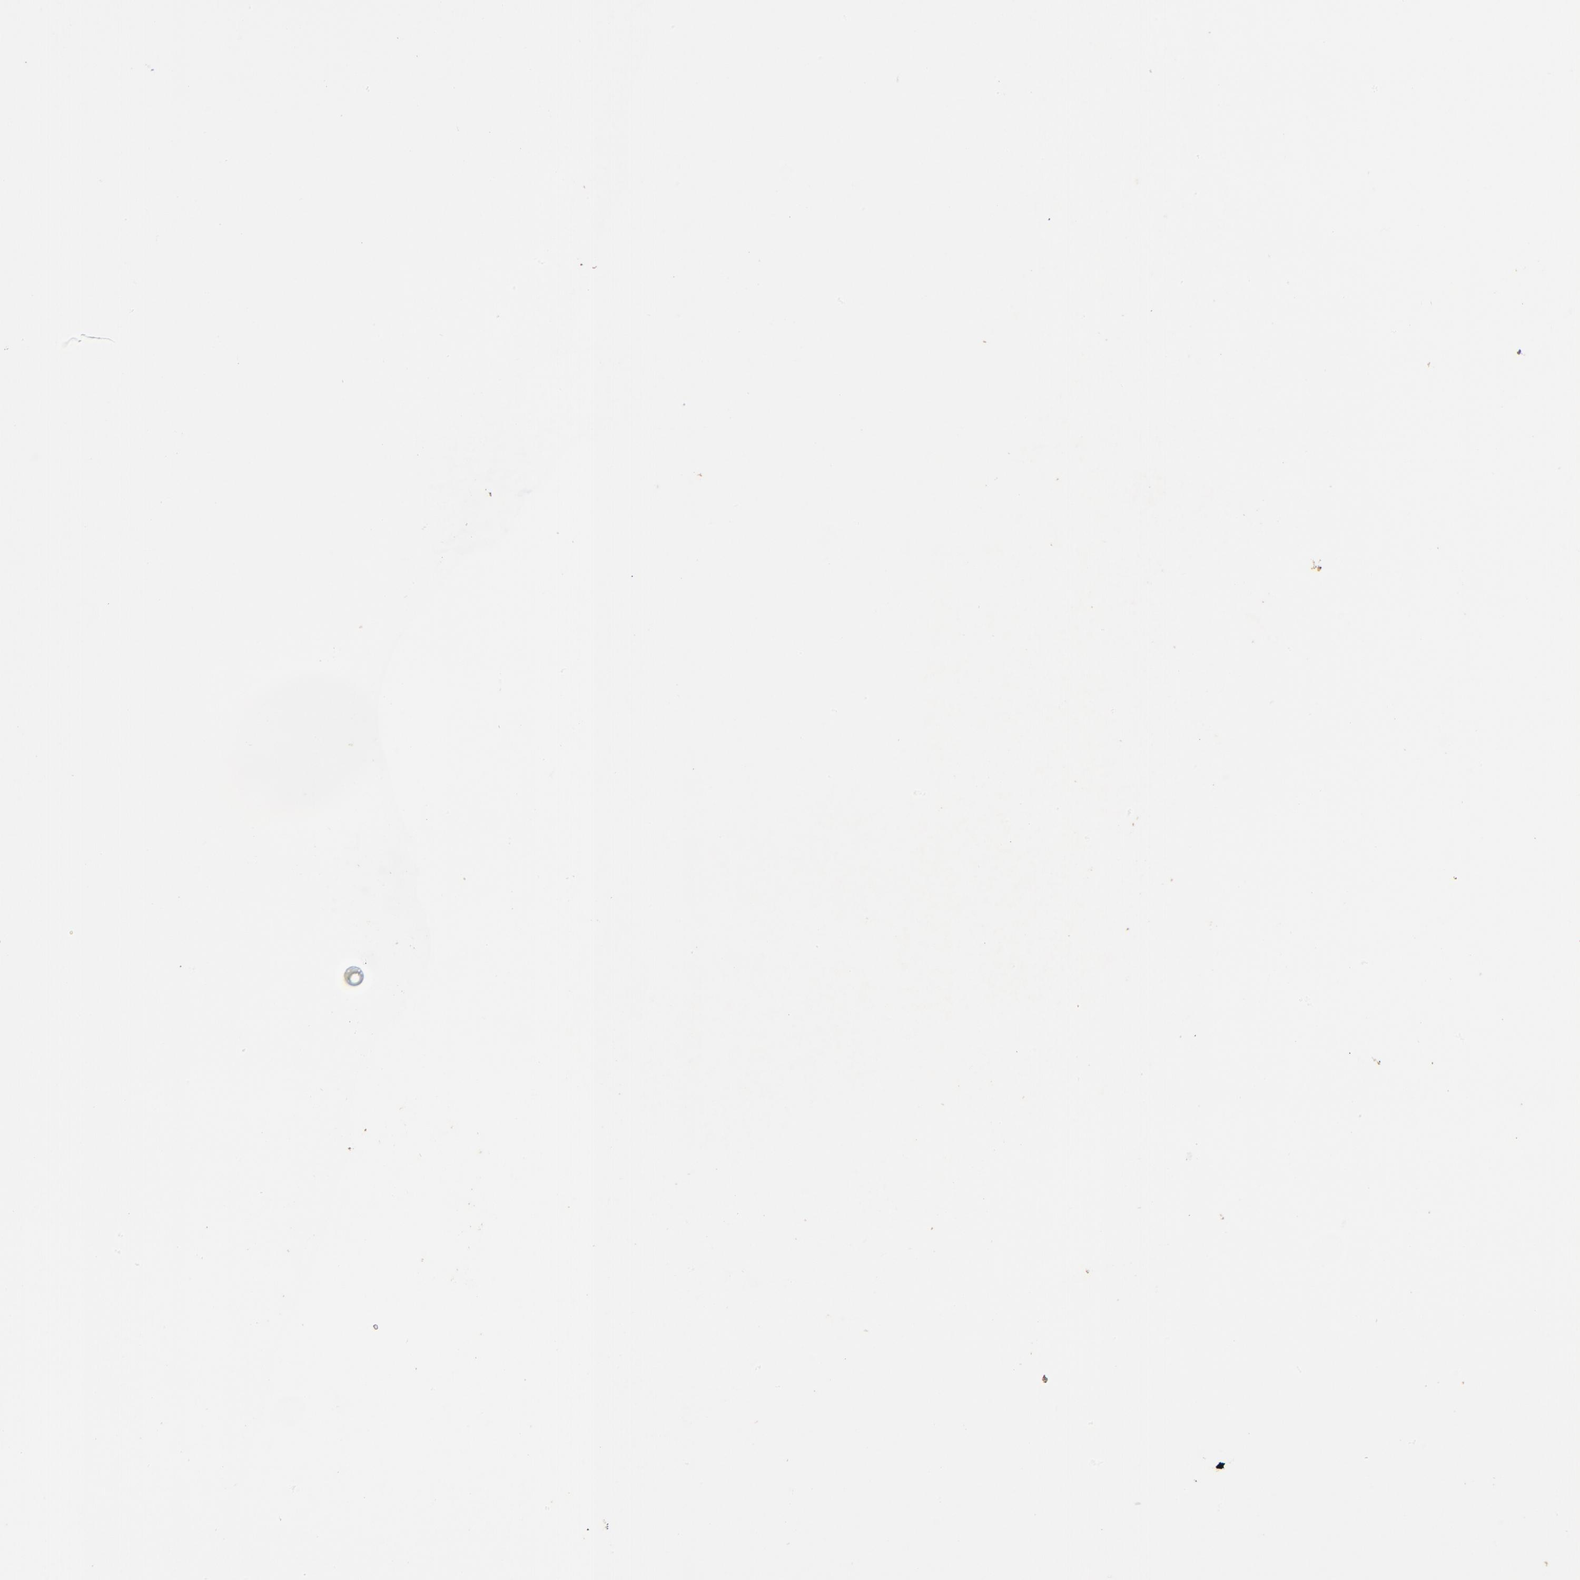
{"staining": {"intensity": "moderate", "quantity": ">75%", "location": "nuclear"}, "tissue": "skin cancer", "cell_type": "Tumor cells", "image_type": "cancer", "snomed": [{"axis": "morphology", "description": "Squamous cell carcinoma, NOS"}, {"axis": "topography", "description": "Skin"}], "caption": "The immunohistochemical stain highlights moderate nuclear positivity in tumor cells of squamous cell carcinoma (skin) tissue.", "gene": "SNW1", "patient": {"sex": "male", "age": 24}}